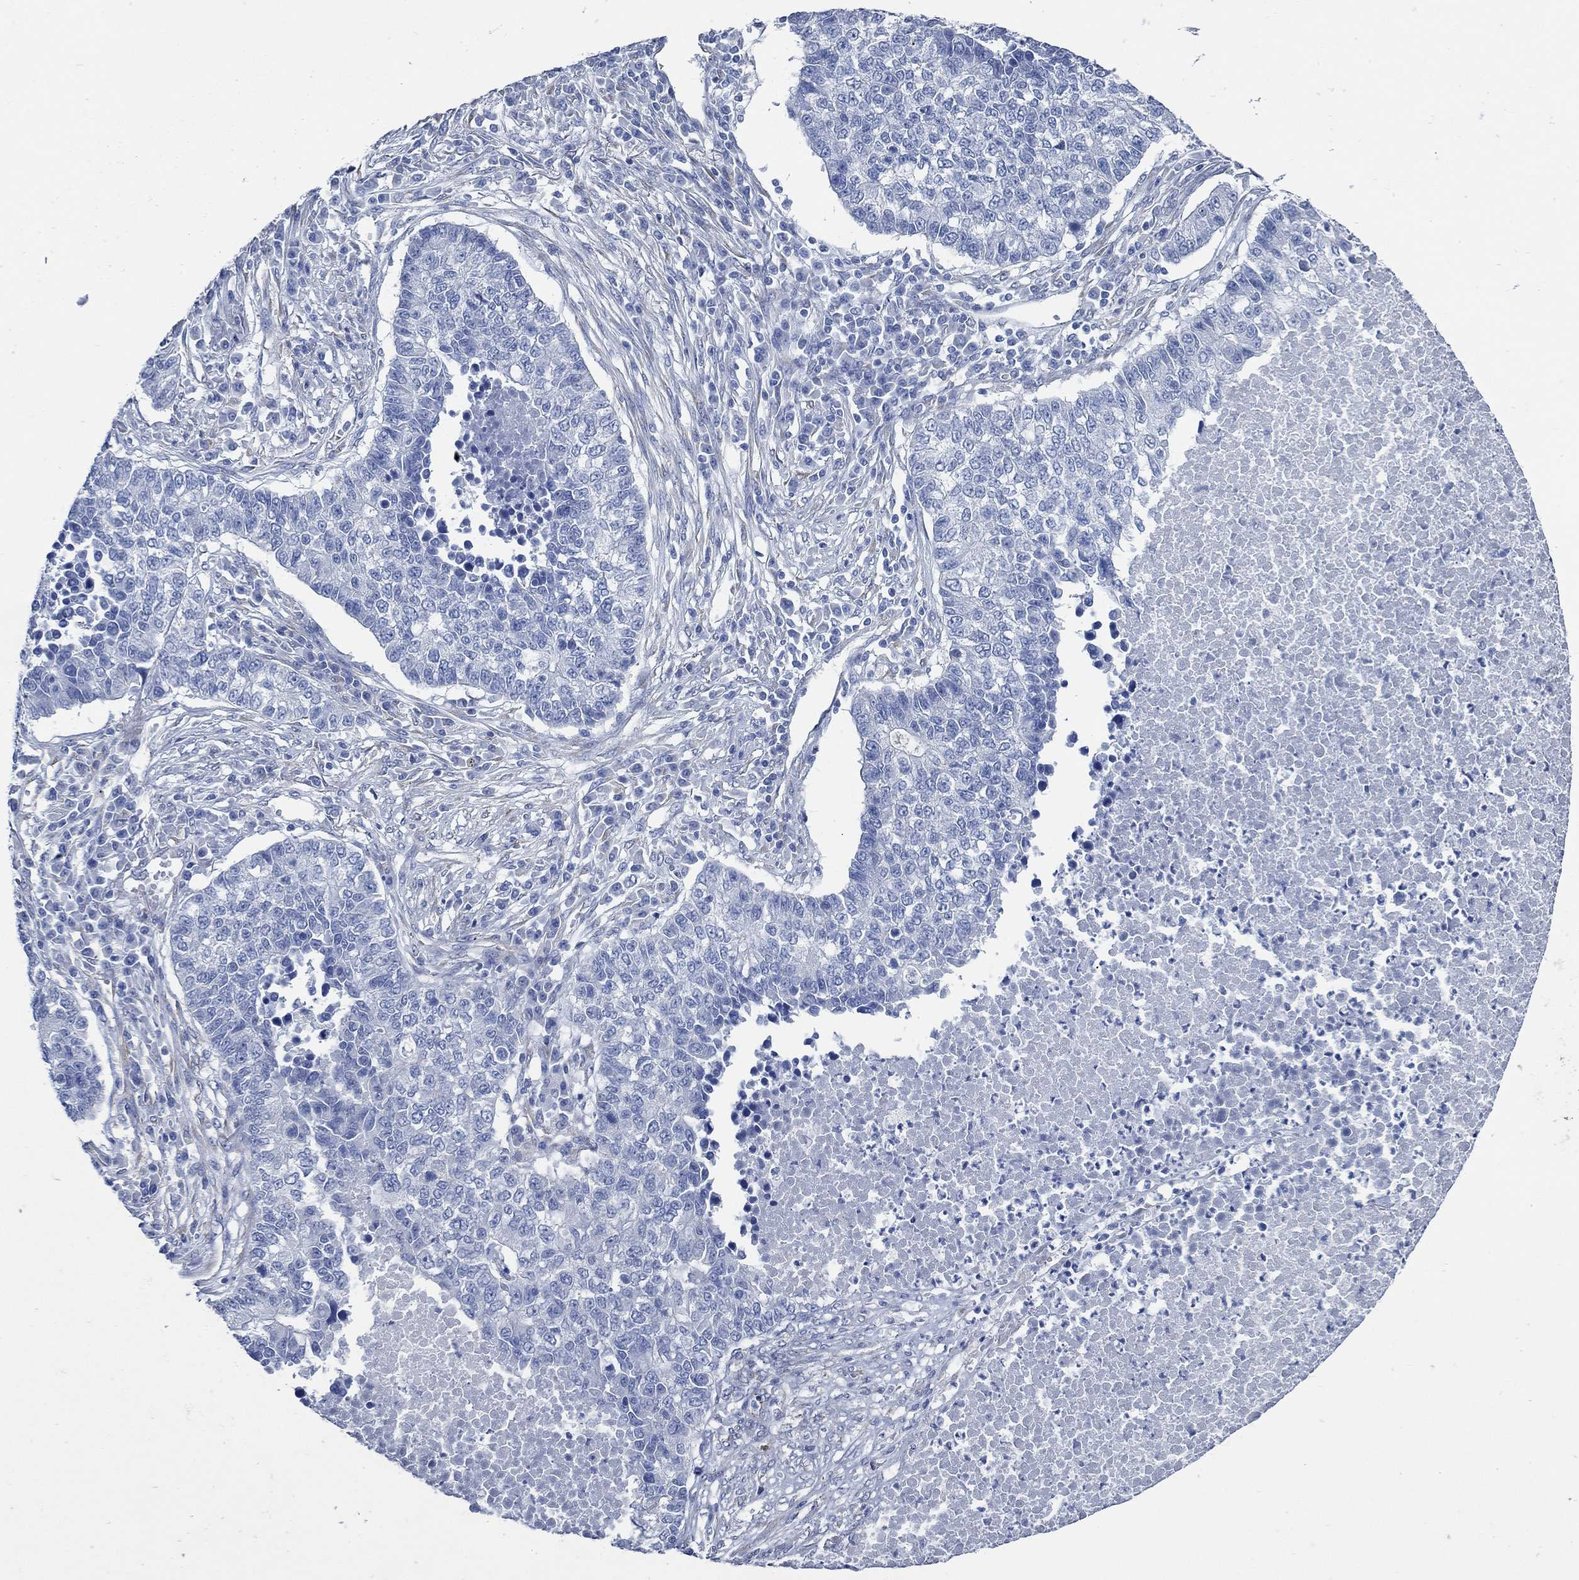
{"staining": {"intensity": "negative", "quantity": "none", "location": "none"}, "tissue": "lung cancer", "cell_type": "Tumor cells", "image_type": "cancer", "snomed": [{"axis": "morphology", "description": "Adenocarcinoma, NOS"}, {"axis": "topography", "description": "Lung"}], "caption": "Micrograph shows no significant protein positivity in tumor cells of lung adenocarcinoma.", "gene": "HECW2", "patient": {"sex": "male", "age": 57}}